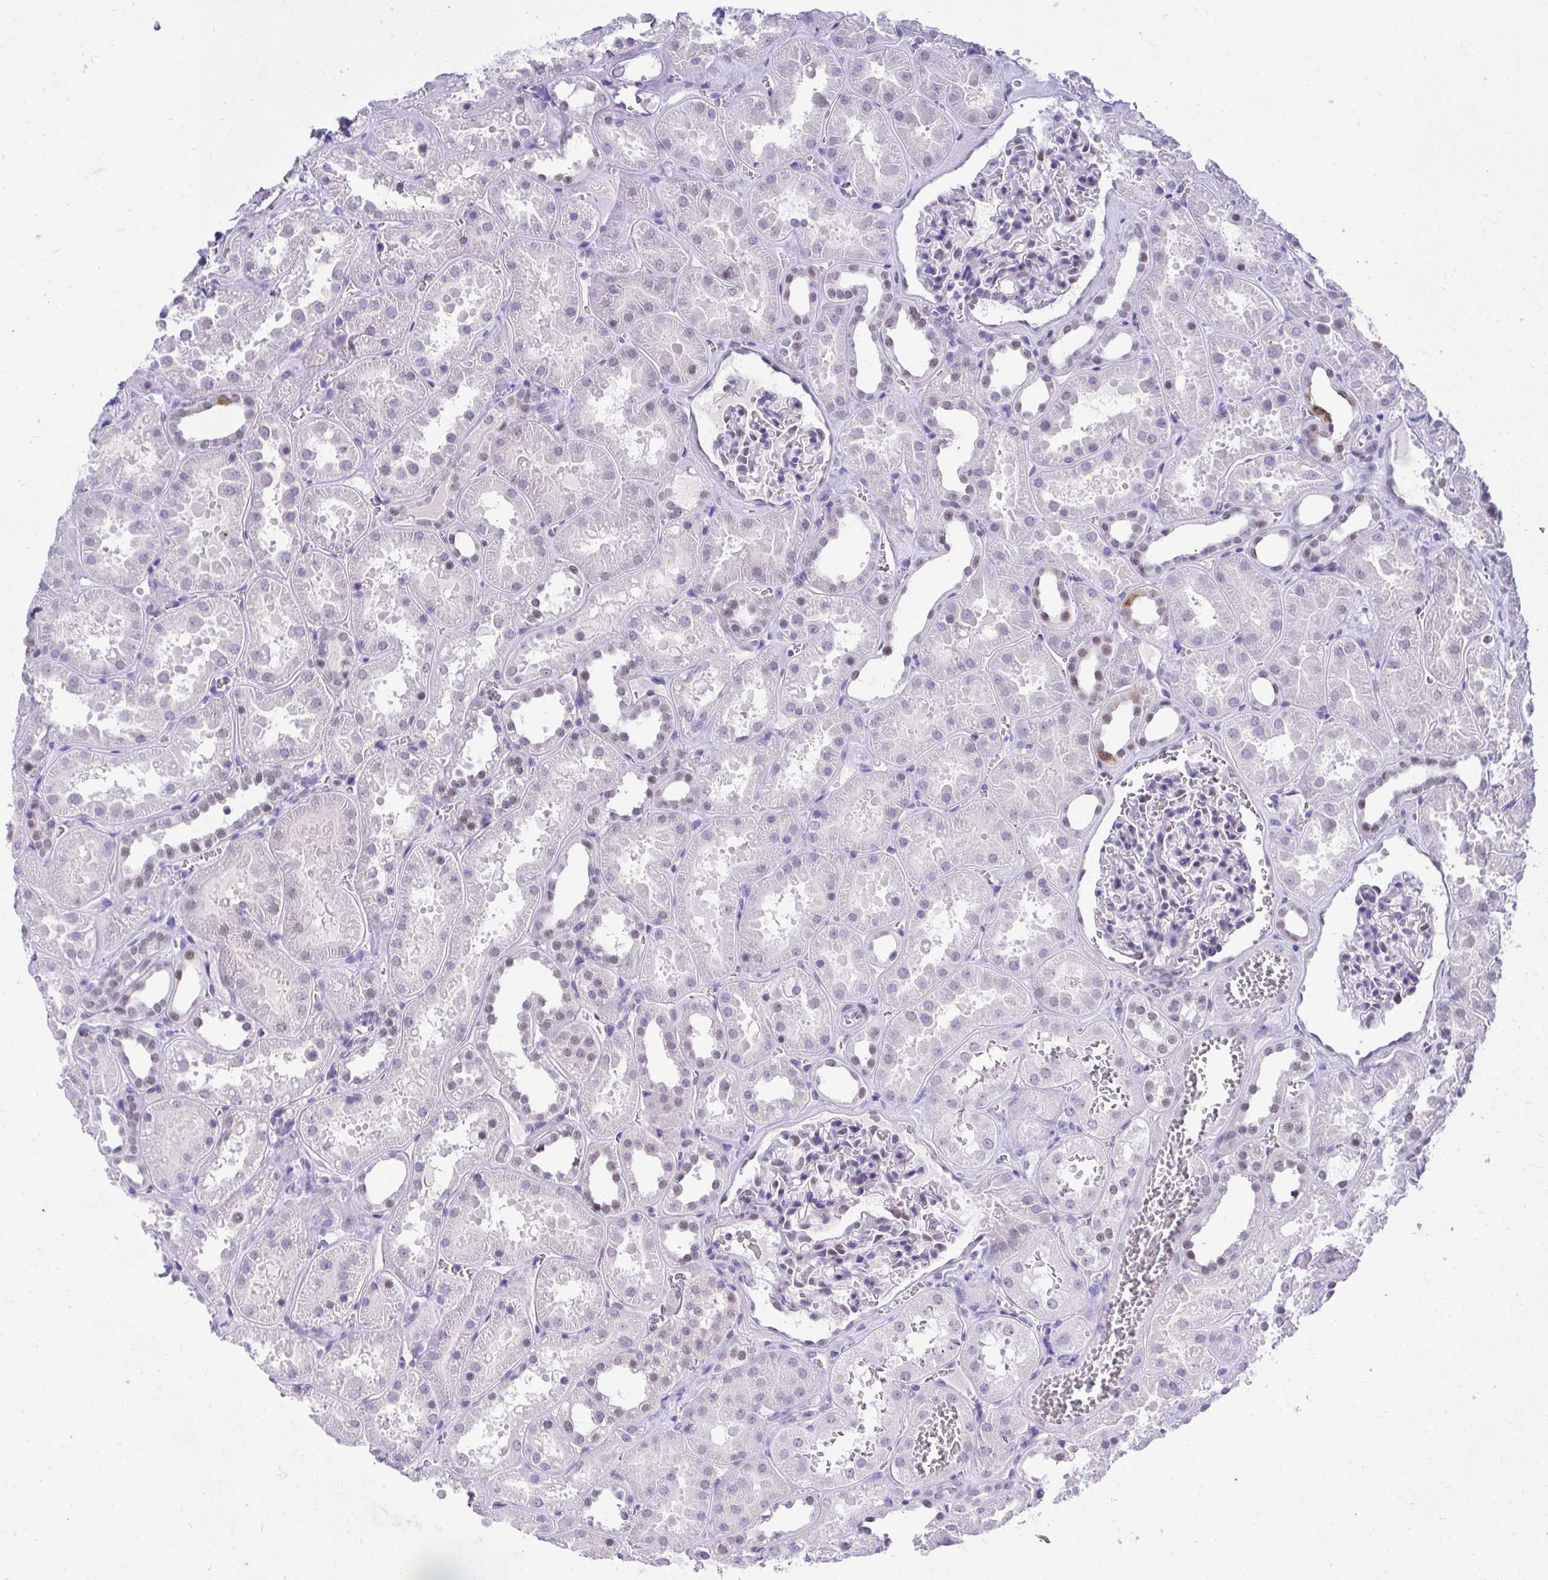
{"staining": {"intensity": "weak", "quantity": "<25%", "location": "nuclear"}, "tissue": "kidney", "cell_type": "Cells in glomeruli", "image_type": "normal", "snomed": [{"axis": "morphology", "description": "Normal tissue, NOS"}, {"axis": "topography", "description": "Kidney"}], "caption": "Protein analysis of unremarkable kidney shows no significant staining in cells in glomeruli. (Stains: DAB immunohistochemistry with hematoxylin counter stain, Microscopy: brightfield microscopy at high magnification).", "gene": "KLK1", "patient": {"sex": "female", "age": 41}}